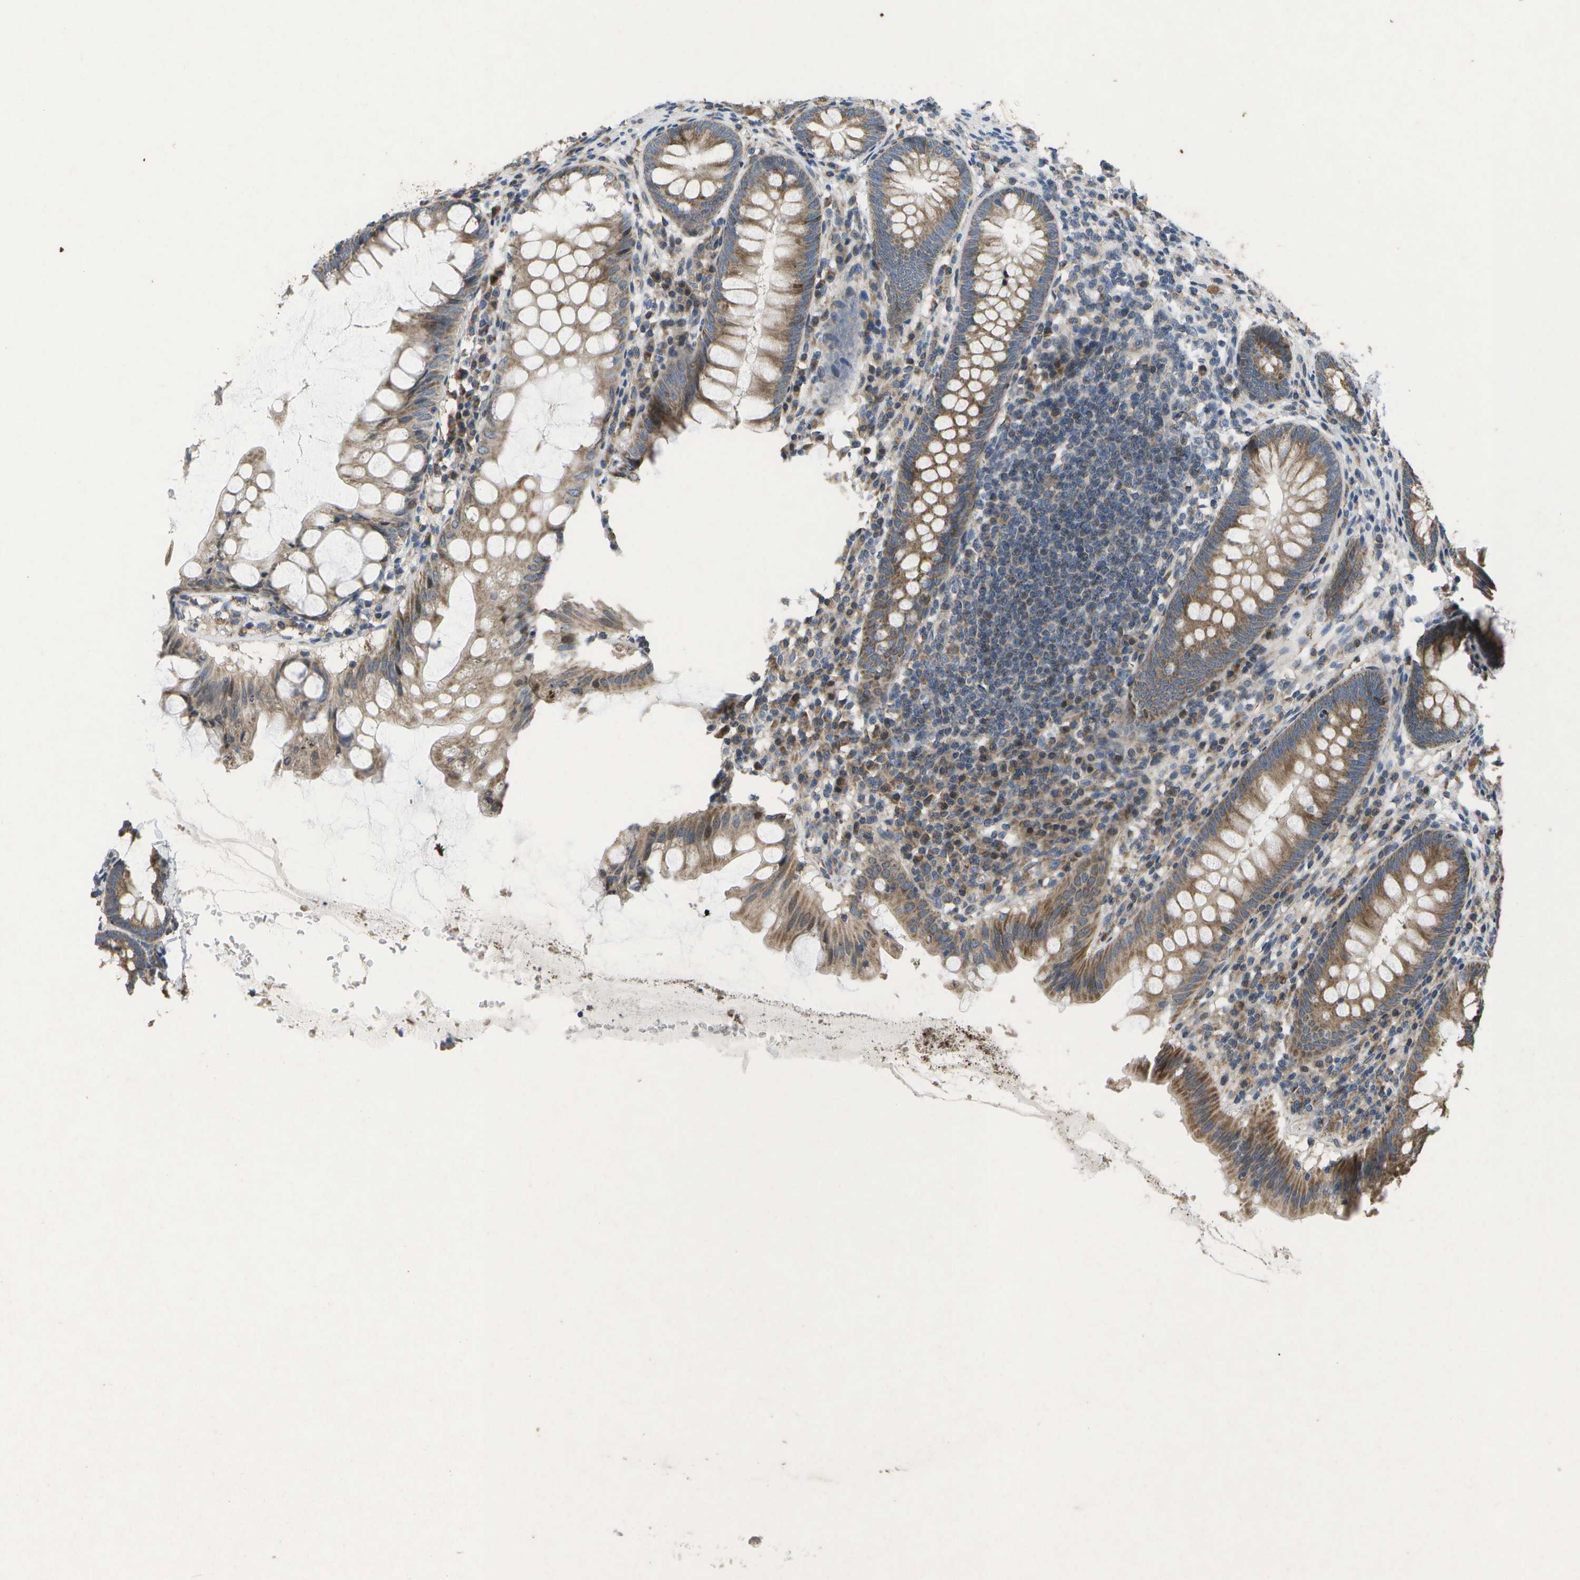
{"staining": {"intensity": "moderate", "quantity": ">75%", "location": "cytoplasmic/membranous"}, "tissue": "appendix", "cell_type": "Glandular cells", "image_type": "normal", "snomed": [{"axis": "morphology", "description": "Normal tissue, NOS"}, {"axis": "topography", "description": "Appendix"}], "caption": "DAB (3,3'-diaminobenzidine) immunohistochemical staining of benign appendix reveals moderate cytoplasmic/membranous protein staining in about >75% of glandular cells.", "gene": "HADHA", "patient": {"sex": "male", "age": 56}}